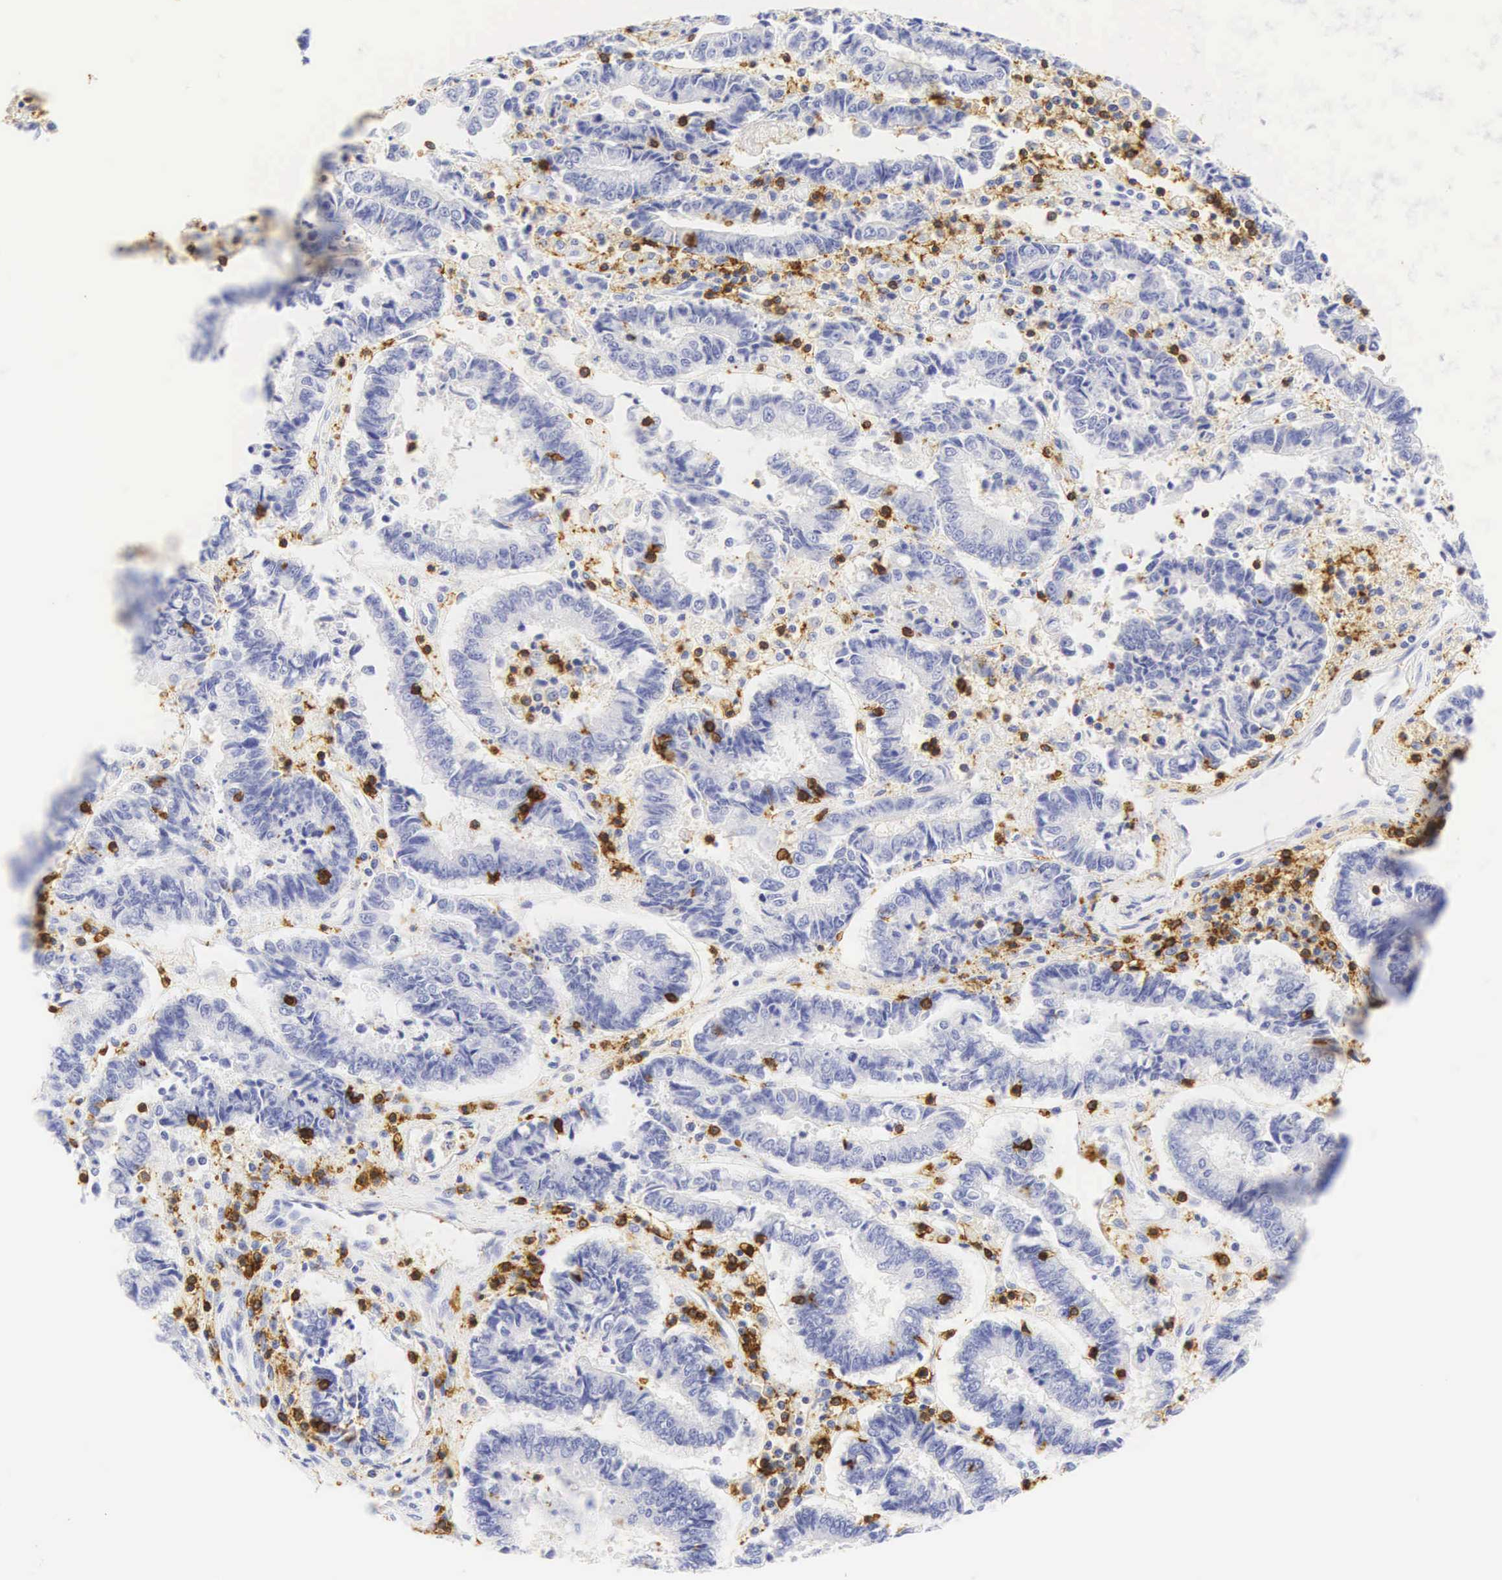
{"staining": {"intensity": "negative", "quantity": "none", "location": "none"}, "tissue": "endometrial cancer", "cell_type": "Tumor cells", "image_type": "cancer", "snomed": [{"axis": "morphology", "description": "Adenocarcinoma, NOS"}, {"axis": "topography", "description": "Endometrium"}], "caption": "The immunohistochemistry micrograph has no significant positivity in tumor cells of endometrial cancer tissue.", "gene": "CD8A", "patient": {"sex": "female", "age": 75}}